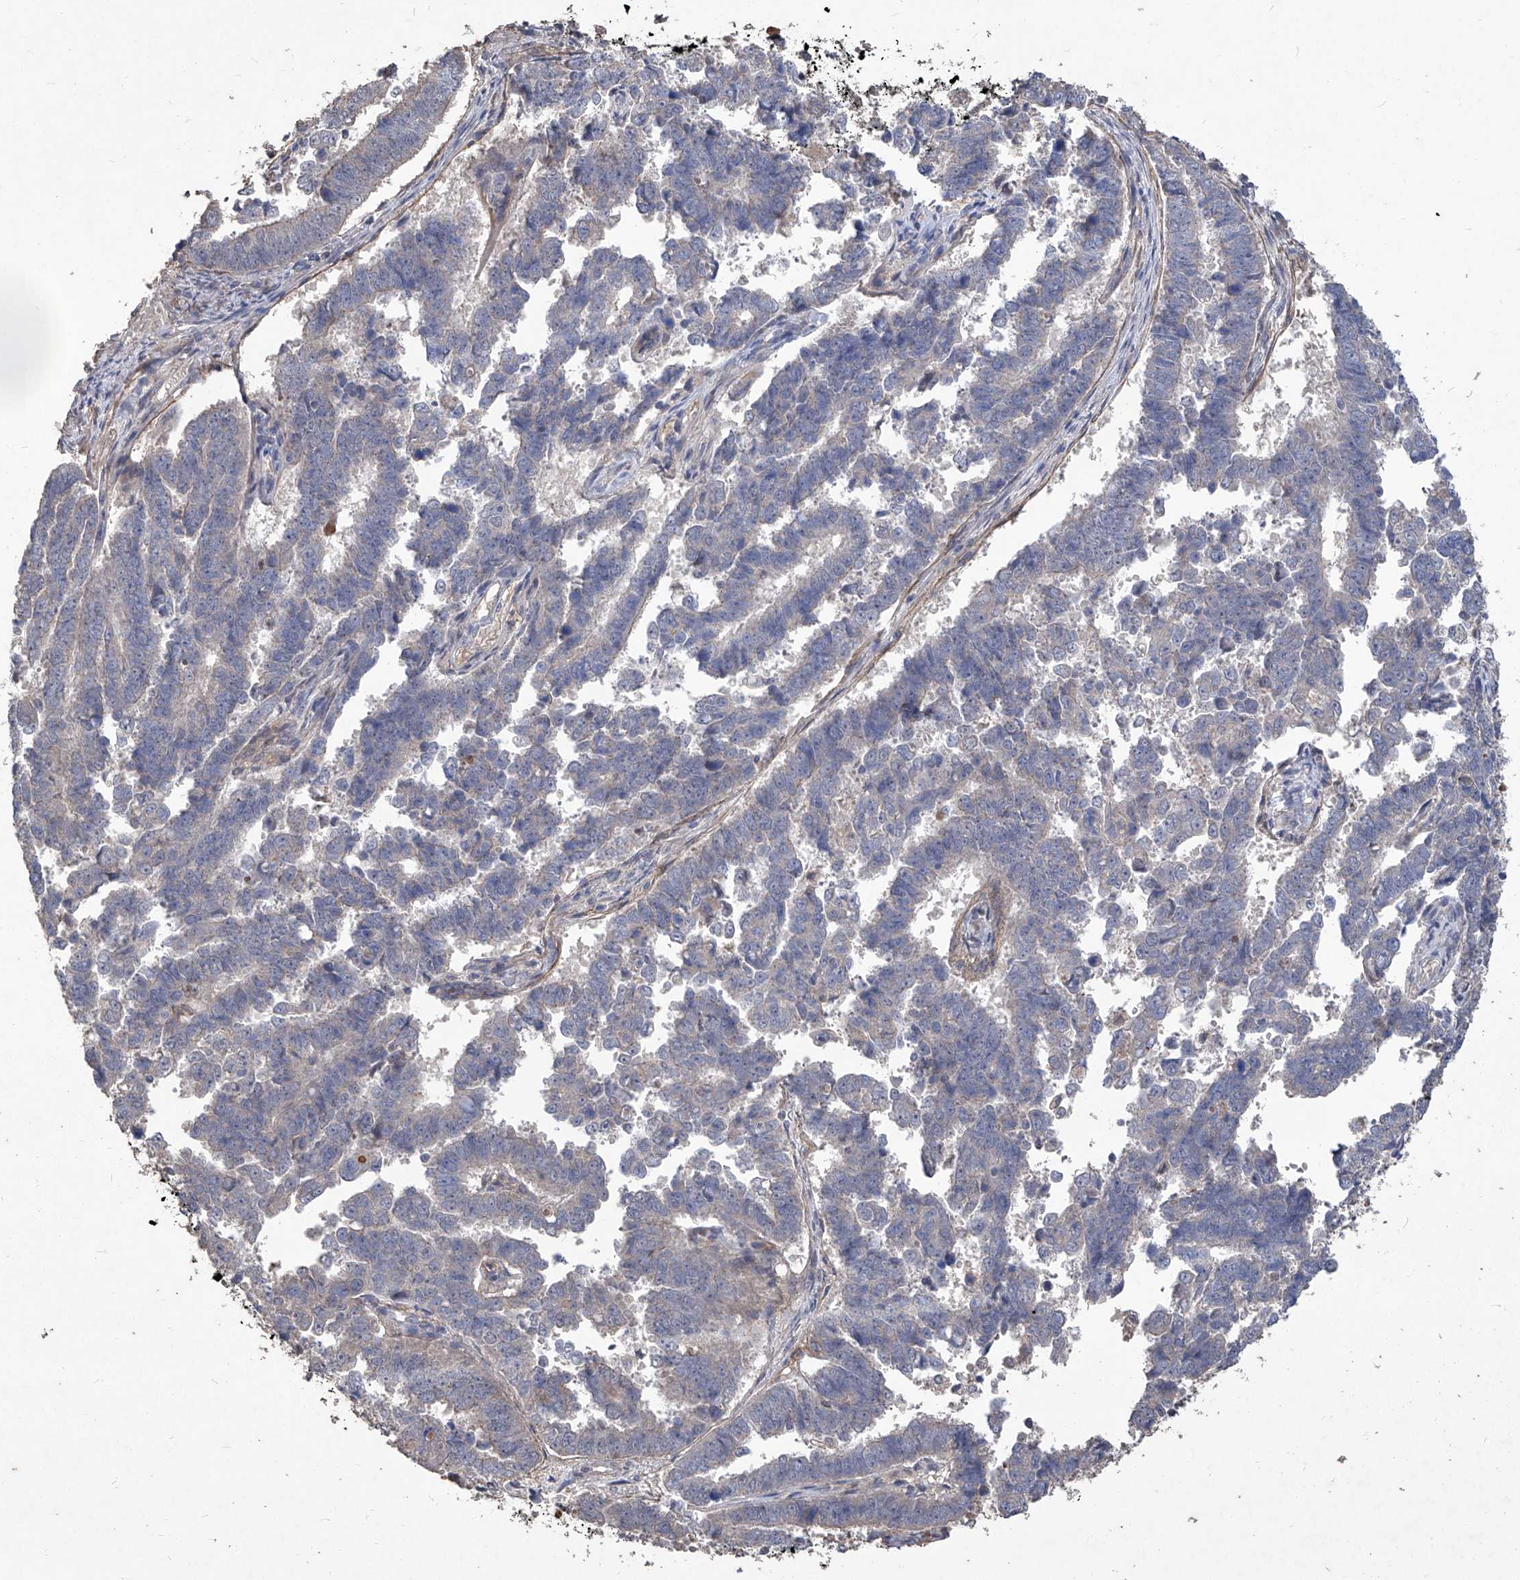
{"staining": {"intensity": "negative", "quantity": "none", "location": "none"}, "tissue": "endometrial cancer", "cell_type": "Tumor cells", "image_type": "cancer", "snomed": [{"axis": "morphology", "description": "Adenocarcinoma, NOS"}, {"axis": "topography", "description": "Endometrium"}], "caption": "Tumor cells are negative for protein expression in human endometrial cancer. (IHC, brightfield microscopy, high magnification).", "gene": "TXNIP", "patient": {"sex": "female", "age": 75}}